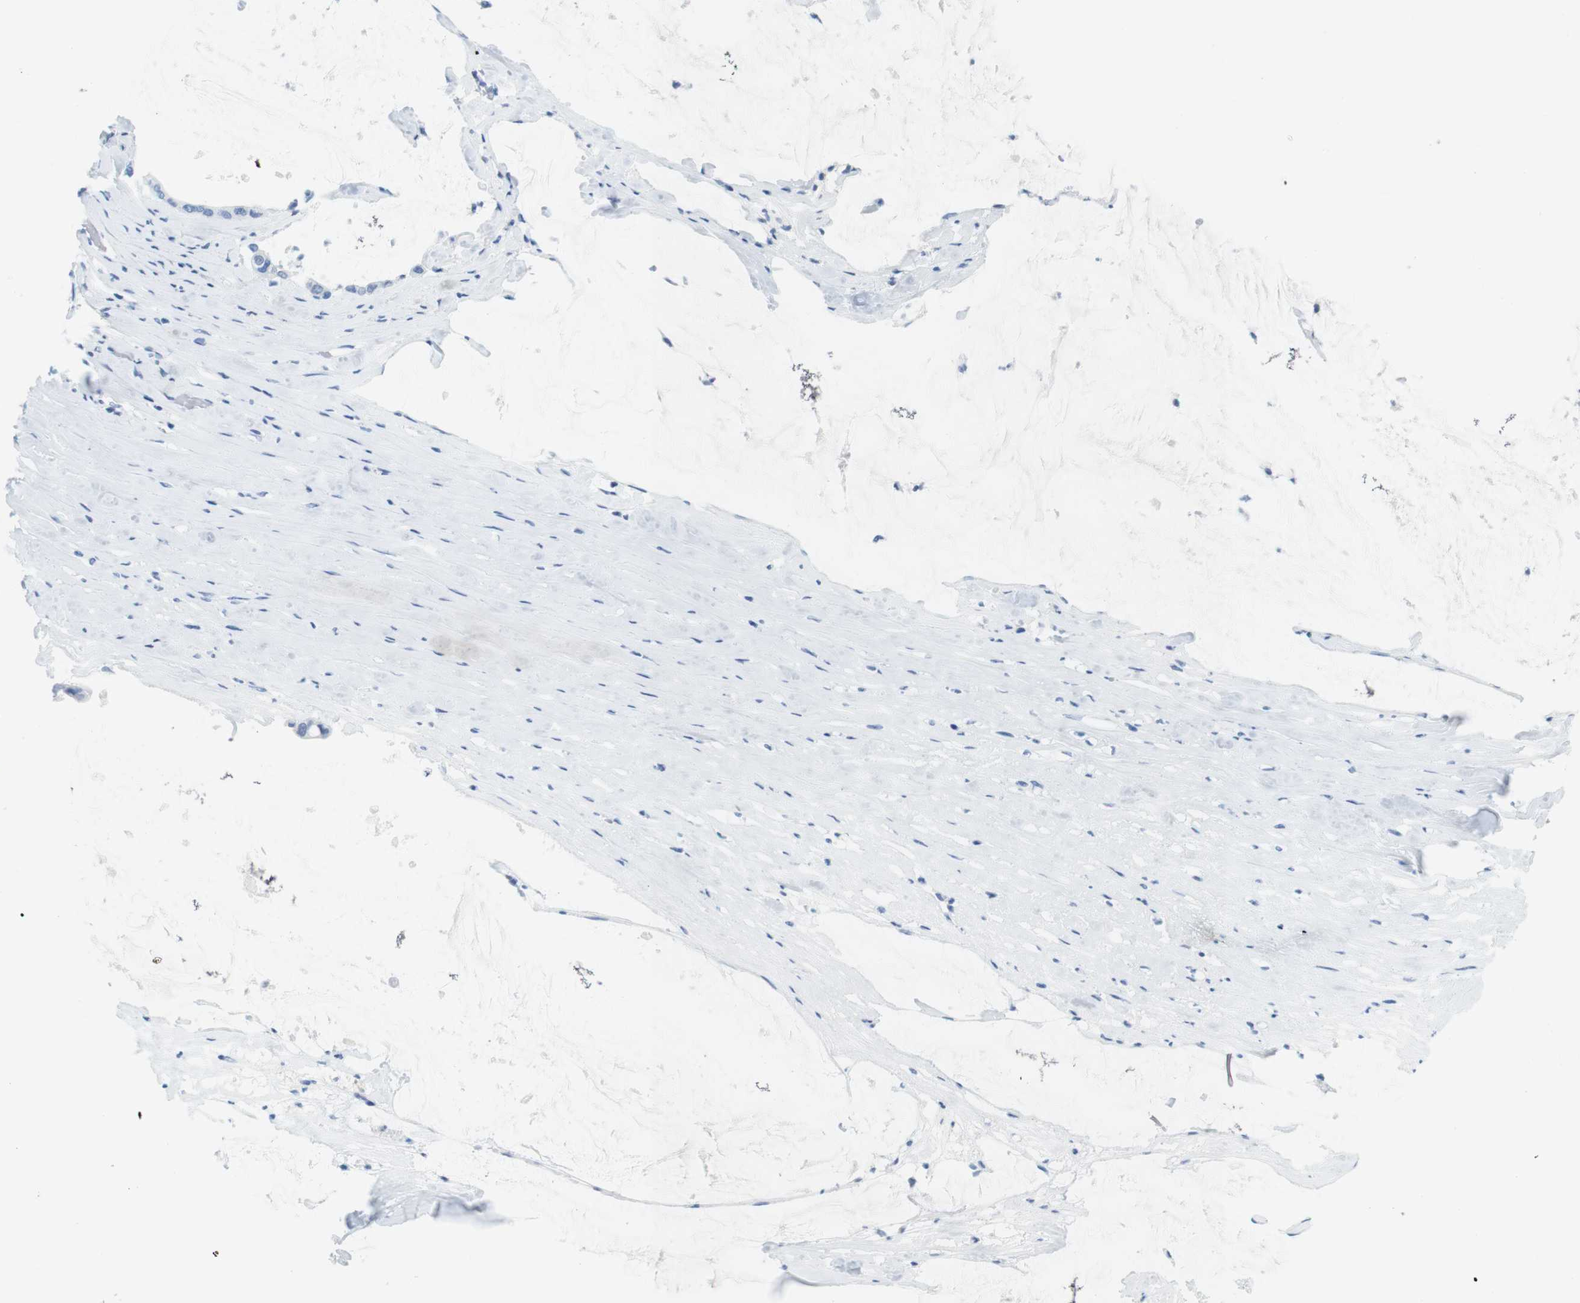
{"staining": {"intensity": "negative", "quantity": "none", "location": "none"}, "tissue": "pancreatic cancer", "cell_type": "Tumor cells", "image_type": "cancer", "snomed": [{"axis": "morphology", "description": "Adenocarcinoma, NOS"}, {"axis": "topography", "description": "Pancreas"}], "caption": "Tumor cells are negative for protein expression in human pancreatic adenocarcinoma. (DAB (3,3'-diaminobenzidine) immunohistochemistry, high magnification).", "gene": "CYP2C9", "patient": {"sex": "male", "age": 41}}